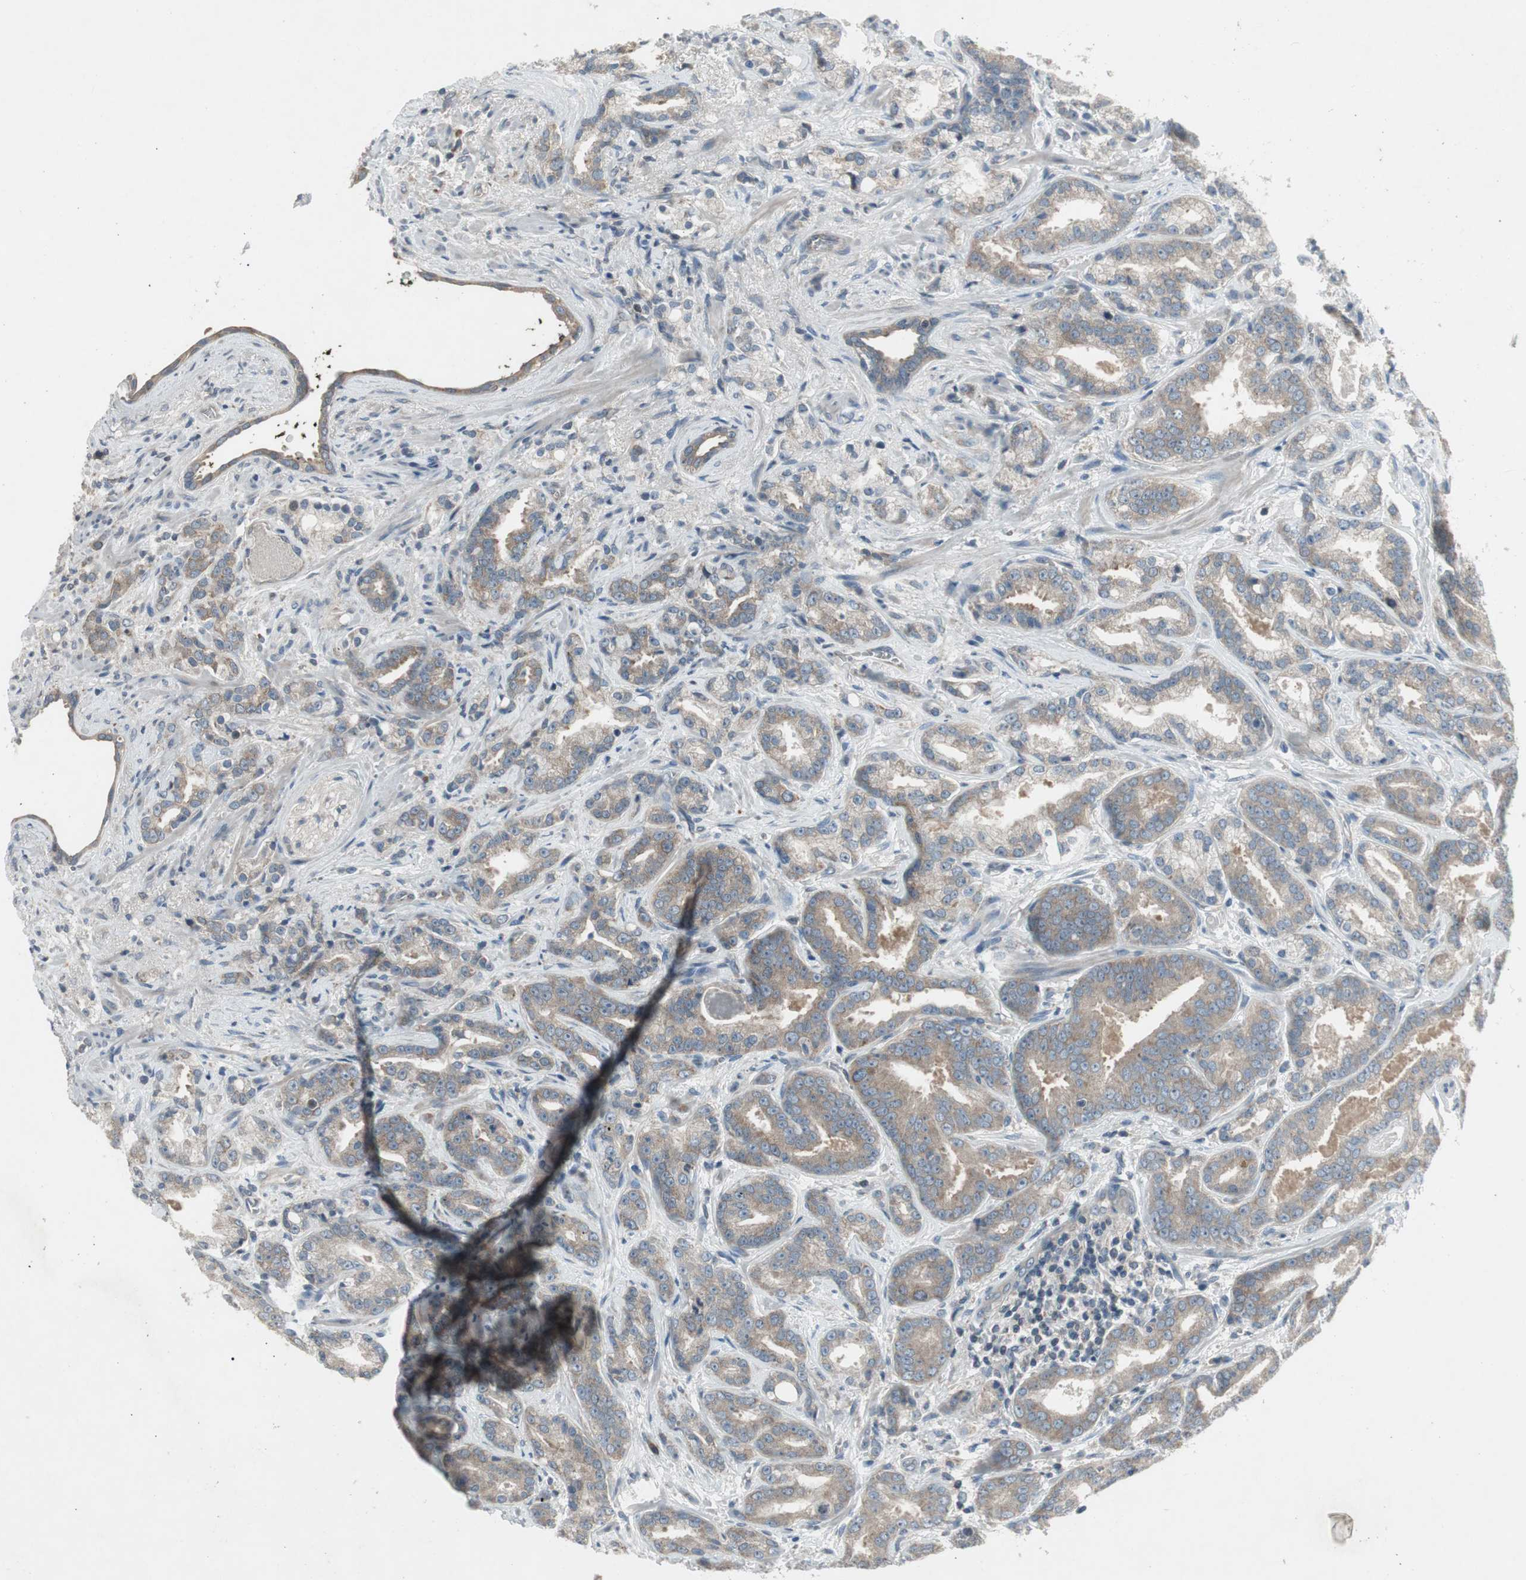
{"staining": {"intensity": "weak", "quantity": ">75%", "location": "cytoplasmic/membranous"}, "tissue": "prostate cancer", "cell_type": "Tumor cells", "image_type": "cancer", "snomed": [{"axis": "morphology", "description": "Adenocarcinoma, Low grade"}, {"axis": "topography", "description": "Prostate"}], "caption": "High-power microscopy captured an immunohistochemistry (IHC) image of low-grade adenocarcinoma (prostate), revealing weak cytoplasmic/membranous staining in approximately >75% of tumor cells. (IHC, brightfield microscopy, high magnification).", "gene": "PANK2", "patient": {"sex": "male", "age": 63}}